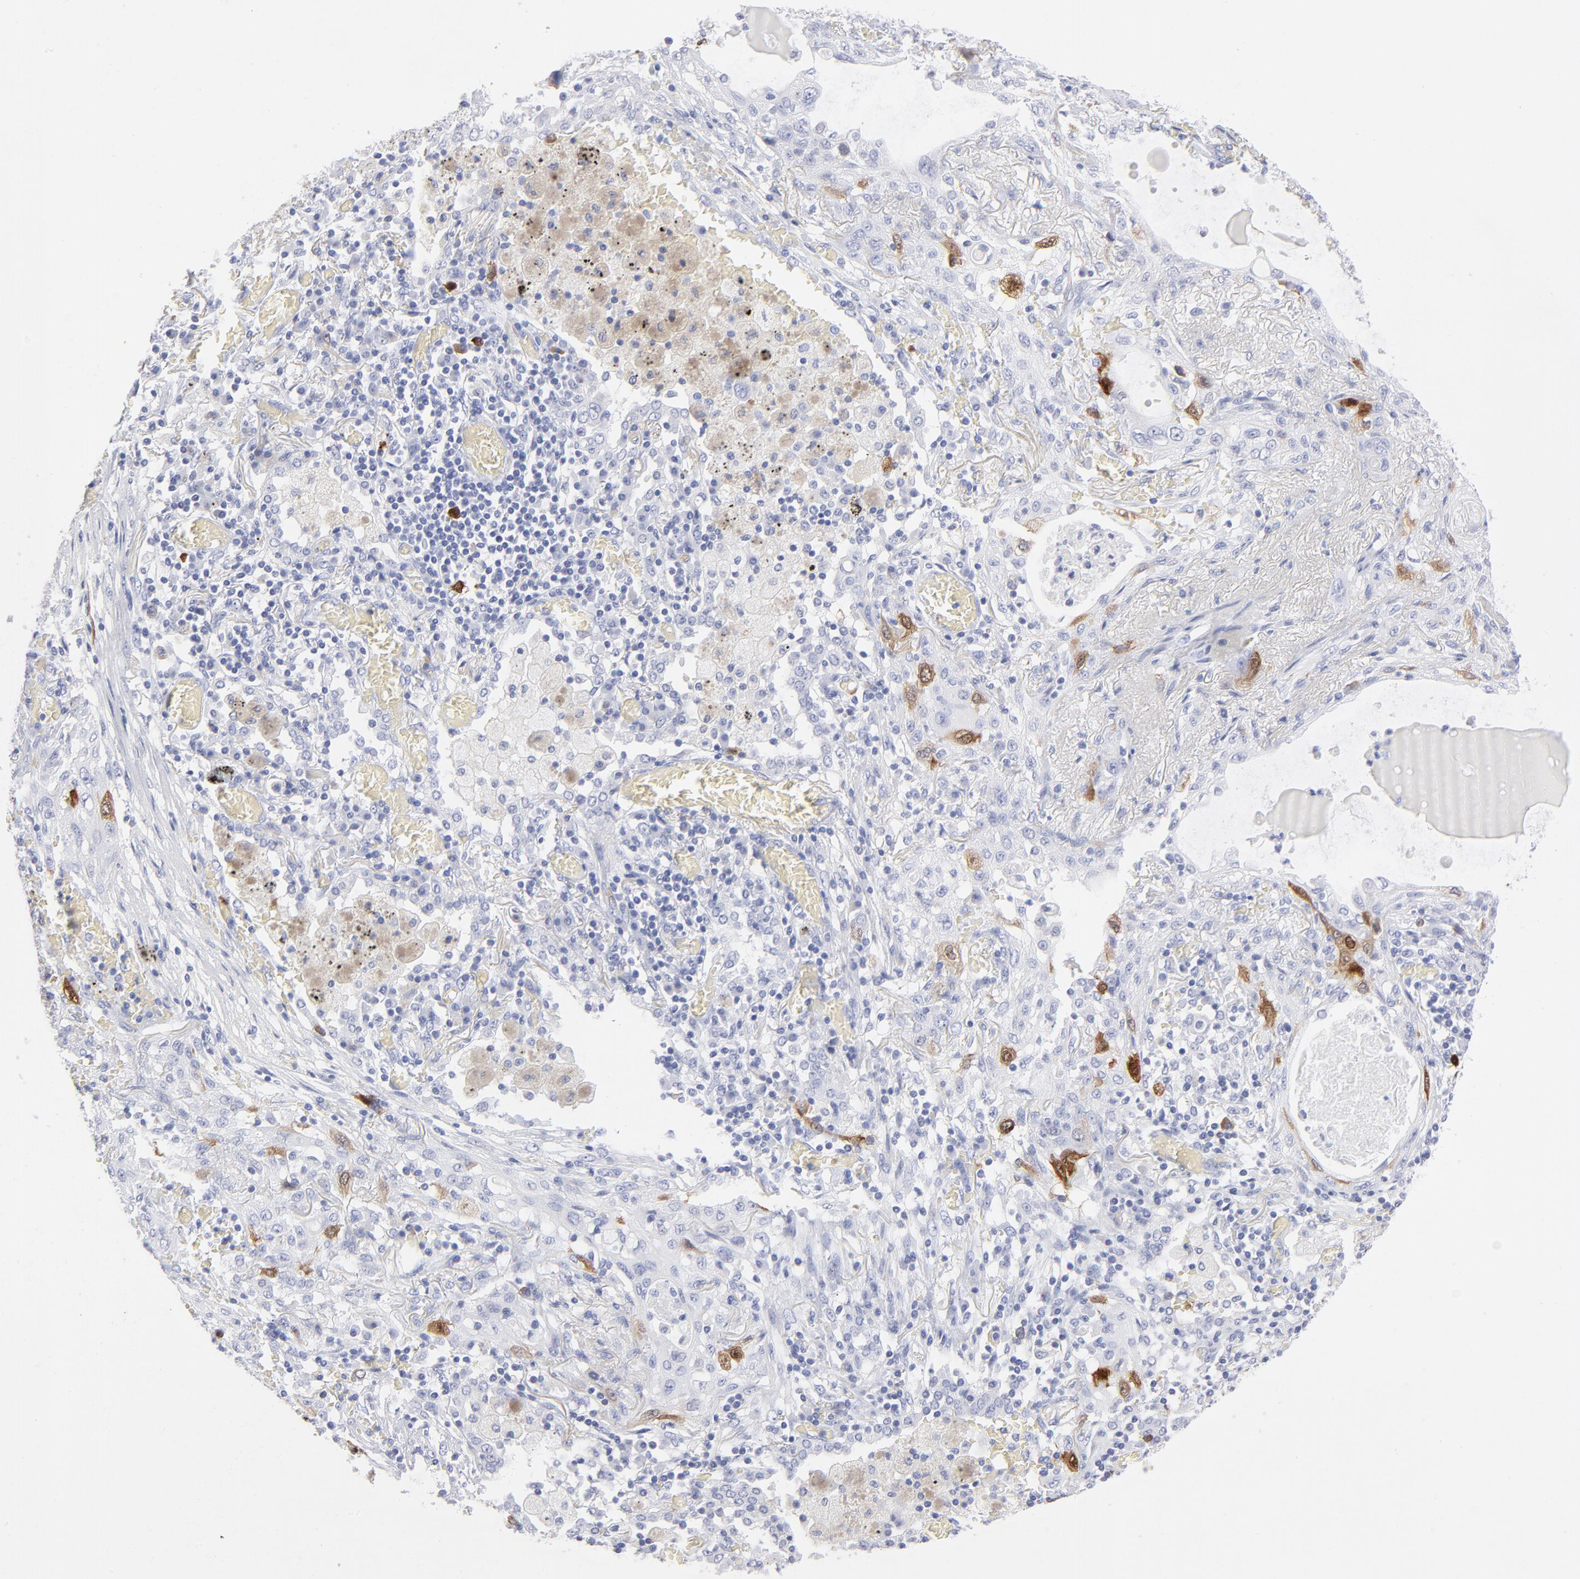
{"staining": {"intensity": "moderate", "quantity": "<25%", "location": "cytoplasmic/membranous"}, "tissue": "lung cancer", "cell_type": "Tumor cells", "image_type": "cancer", "snomed": [{"axis": "morphology", "description": "Squamous cell carcinoma, NOS"}, {"axis": "topography", "description": "Lung"}], "caption": "IHC histopathology image of neoplastic tissue: lung squamous cell carcinoma stained using immunohistochemistry demonstrates low levels of moderate protein expression localized specifically in the cytoplasmic/membranous of tumor cells, appearing as a cytoplasmic/membranous brown color.", "gene": "CCNB1", "patient": {"sex": "female", "age": 47}}